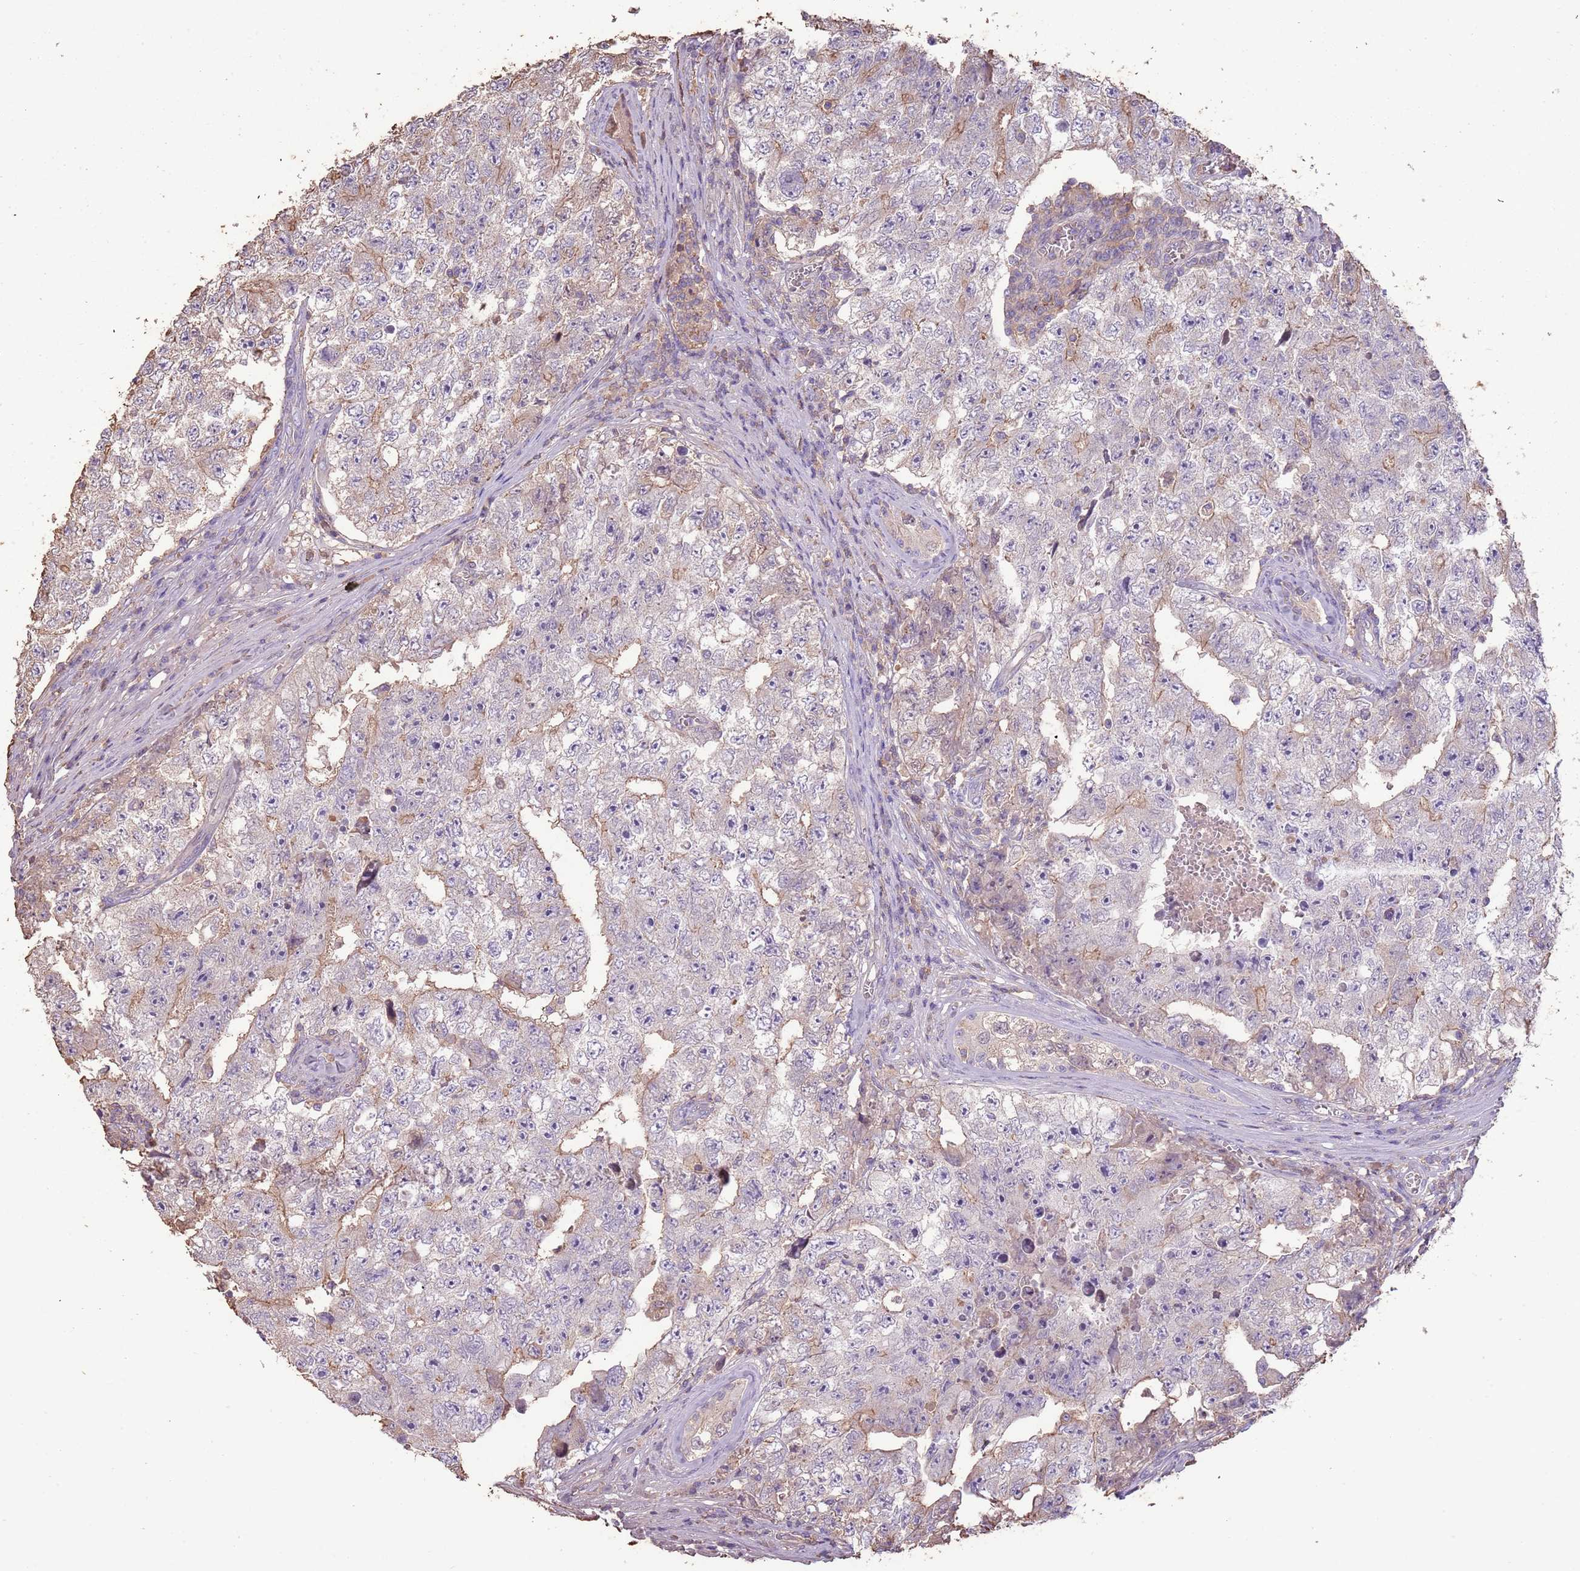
{"staining": {"intensity": "weak", "quantity": ">75%", "location": "cytoplasmic/membranous"}, "tissue": "testis cancer", "cell_type": "Tumor cells", "image_type": "cancer", "snomed": [{"axis": "morphology", "description": "Carcinoma, Embryonal, NOS"}, {"axis": "topography", "description": "Testis"}], "caption": "Immunohistochemical staining of human testis cancer exhibits weak cytoplasmic/membranous protein staining in approximately >75% of tumor cells.", "gene": "FECH", "patient": {"sex": "male", "age": 17}}